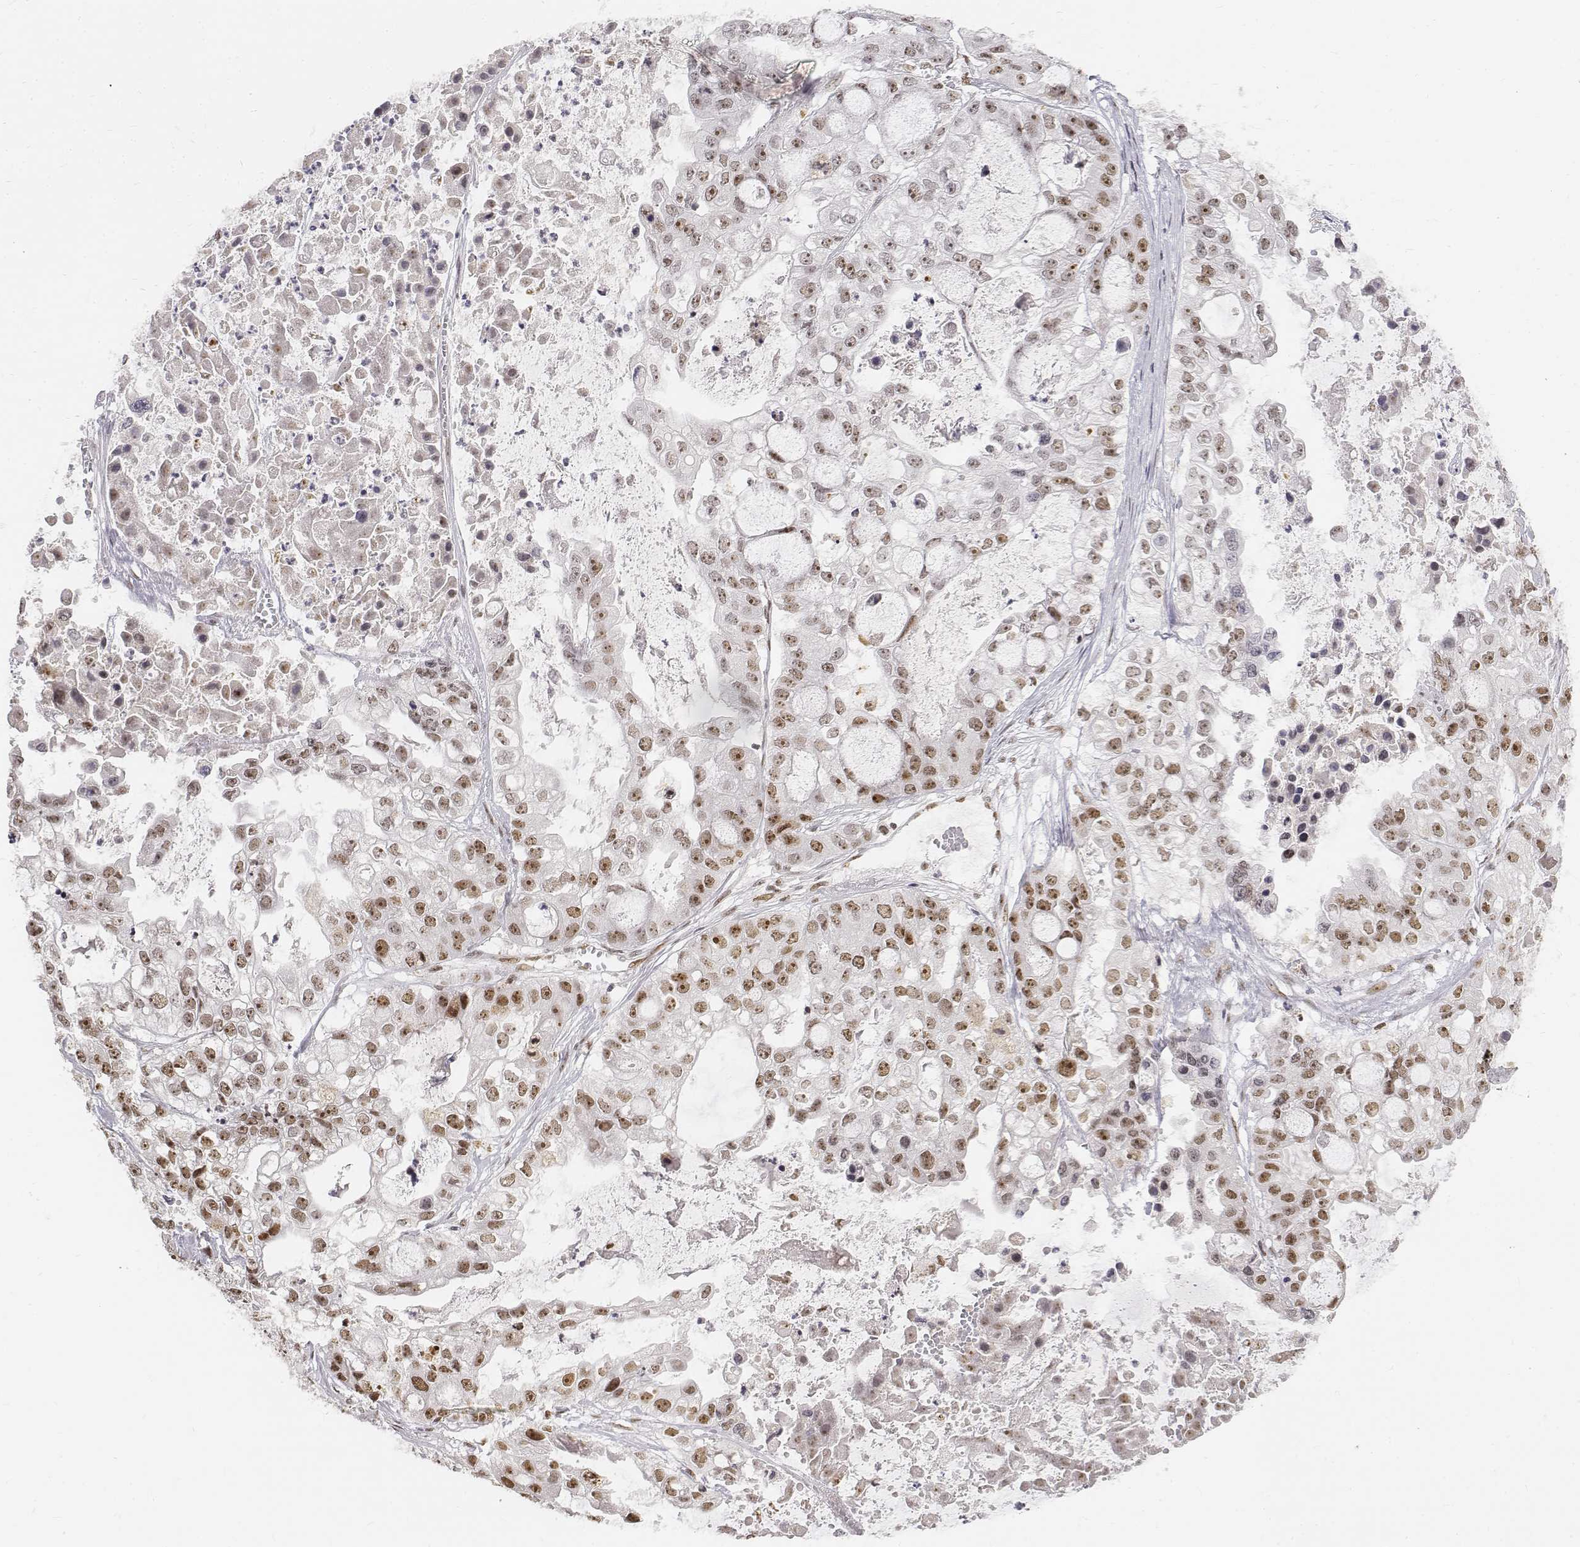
{"staining": {"intensity": "moderate", "quantity": ">75%", "location": "nuclear"}, "tissue": "ovarian cancer", "cell_type": "Tumor cells", "image_type": "cancer", "snomed": [{"axis": "morphology", "description": "Cystadenocarcinoma, serous, NOS"}, {"axis": "topography", "description": "Ovary"}], "caption": "DAB (3,3'-diaminobenzidine) immunohistochemical staining of human serous cystadenocarcinoma (ovarian) reveals moderate nuclear protein expression in approximately >75% of tumor cells. The protein of interest is stained brown, and the nuclei are stained in blue (DAB IHC with brightfield microscopy, high magnification).", "gene": "PHF6", "patient": {"sex": "female", "age": 56}}